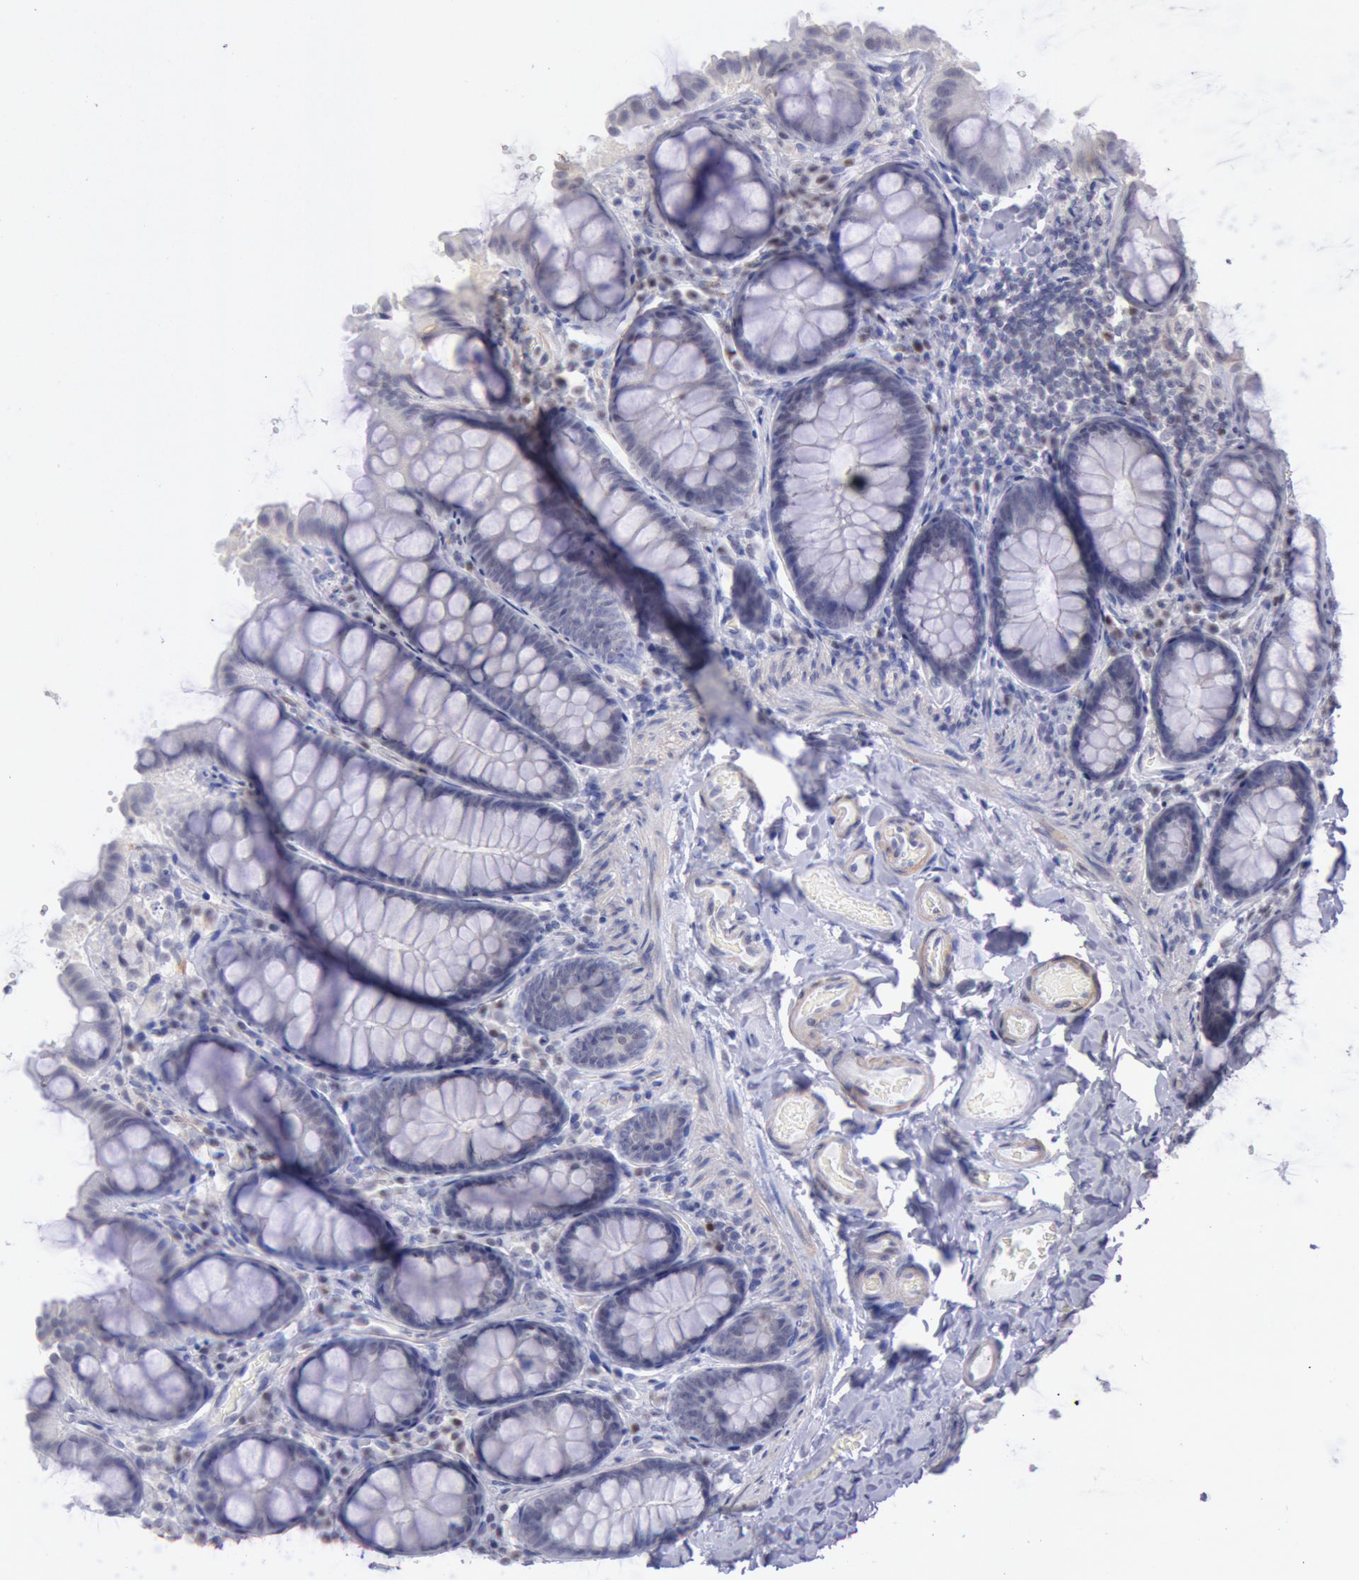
{"staining": {"intensity": "negative", "quantity": "none", "location": "none"}, "tissue": "colon", "cell_type": "Endothelial cells", "image_type": "normal", "snomed": [{"axis": "morphology", "description": "Normal tissue, NOS"}, {"axis": "topography", "description": "Colon"}], "caption": "This is a image of immunohistochemistry staining of normal colon, which shows no expression in endothelial cells.", "gene": "MYH6", "patient": {"sex": "female", "age": 61}}